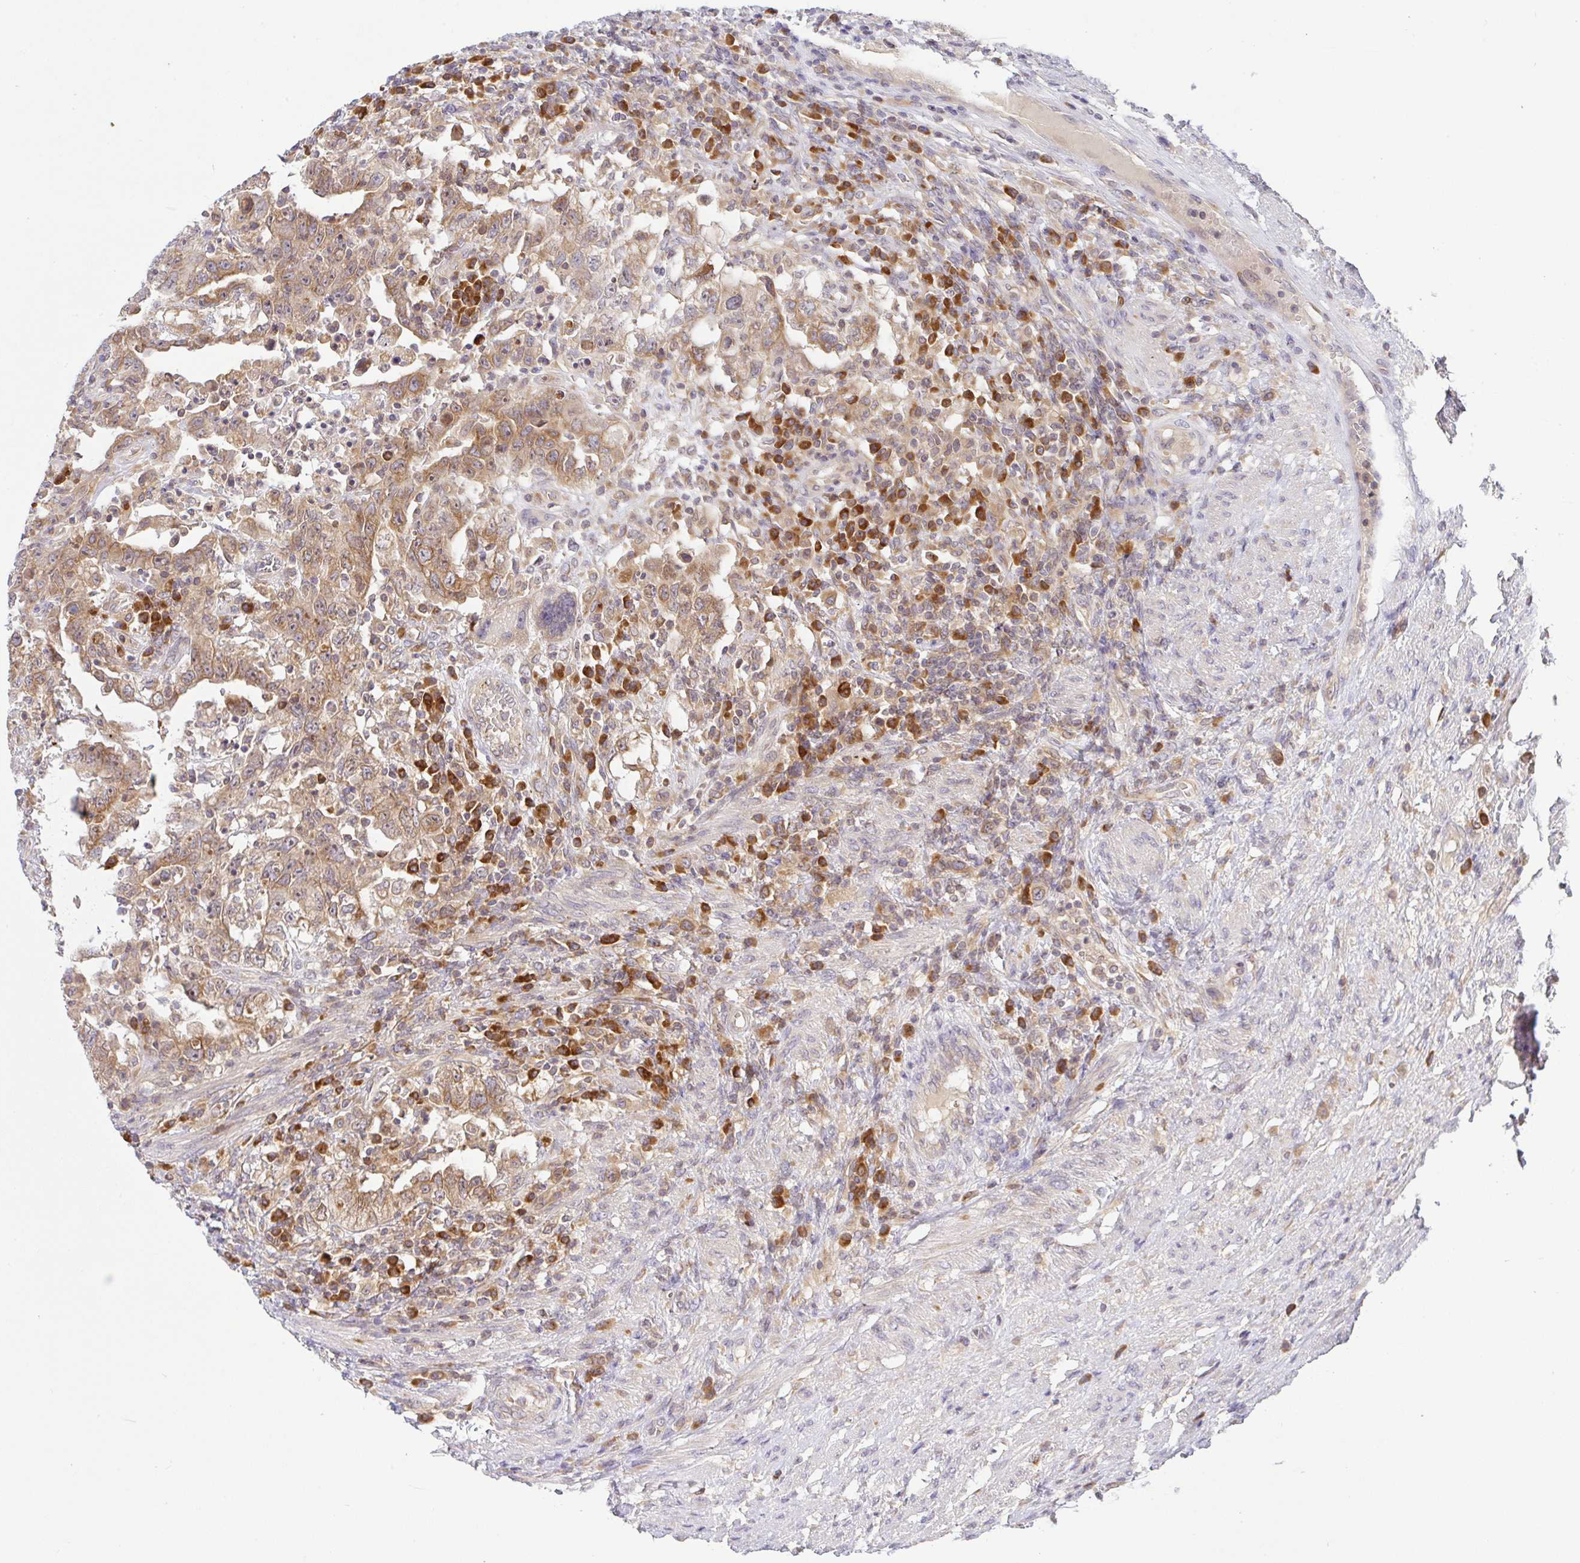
{"staining": {"intensity": "moderate", "quantity": ">75%", "location": "cytoplasmic/membranous"}, "tissue": "testis cancer", "cell_type": "Tumor cells", "image_type": "cancer", "snomed": [{"axis": "morphology", "description": "Carcinoma, Embryonal, NOS"}, {"axis": "topography", "description": "Testis"}], "caption": "An IHC histopathology image of tumor tissue is shown. Protein staining in brown labels moderate cytoplasmic/membranous positivity in embryonal carcinoma (testis) within tumor cells.", "gene": "DERL2", "patient": {"sex": "male", "age": 26}}